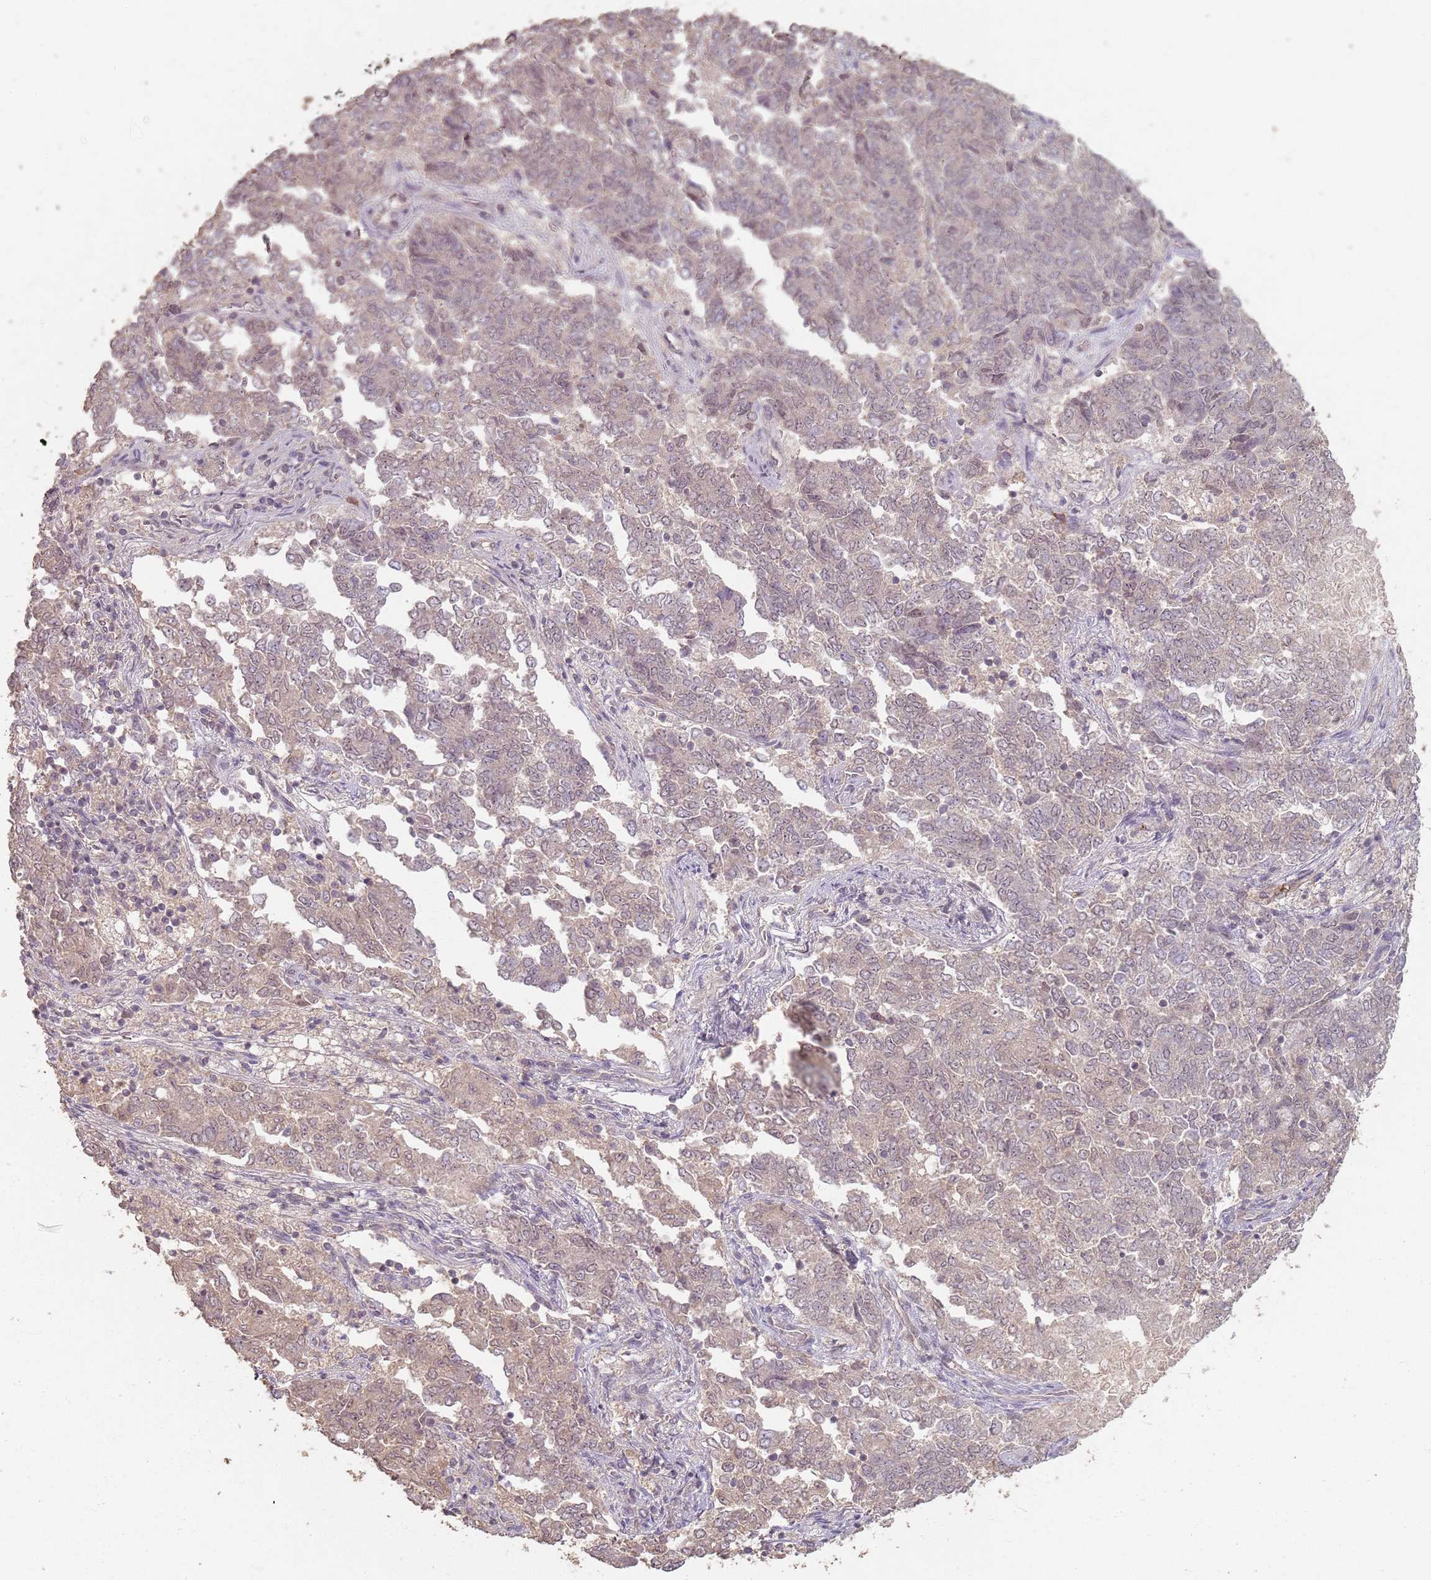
{"staining": {"intensity": "weak", "quantity": "25%-75%", "location": "cytoplasmic/membranous"}, "tissue": "endometrial cancer", "cell_type": "Tumor cells", "image_type": "cancer", "snomed": [{"axis": "morphology", "description": "Adenocarcinoma, NOS"}, {"axis": "topography", "description": "Endometrium"}], "caption": "Approximately 25%-75% of tumor cells in endometrial cancer (adenocarcinoma) display weak cytoplasmic/membranous protein staining as visualized by brown immunohistochemical staining.", "gene": "CCDC168", "patient": {"sex": "female", "age": 80}}